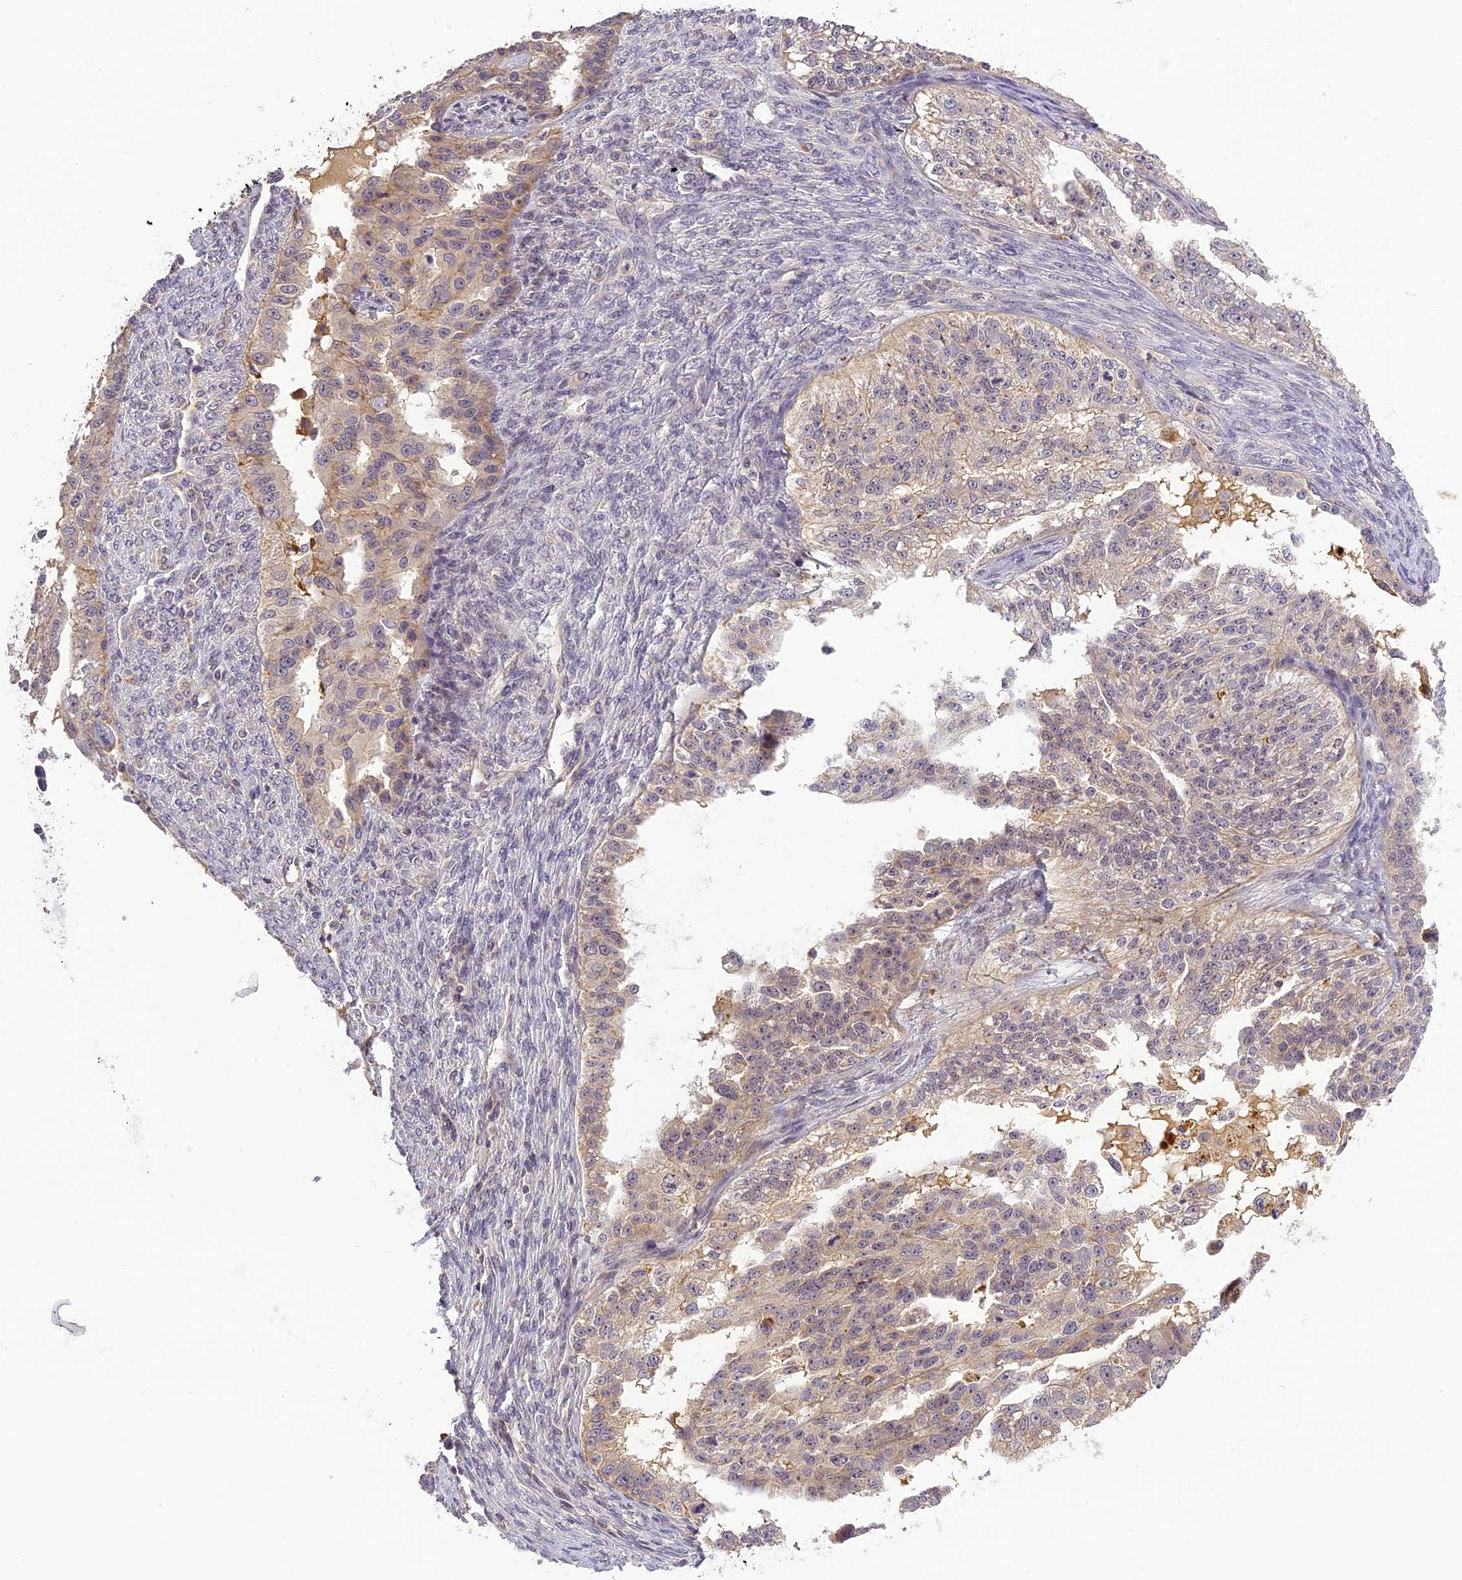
{"staining": {"intensity": "weak", "quantity": "<25%", "location": "cytoplasmic/membranous"}, "tissue": "ovarian cancer", "cell_type": "Tumor cells", "image_type": "cancer", "snomed": [{"axis": "morphology", "description": "Cystadenocarcinoma, serous, NOS"}, {"axis": "topography", "description": "Ovary"}], "caption": "Serous cystadenocarcinoma (ovarian) was stained to show a protein in brown. There is no significant expression in tumor cells.", "gene": "FNIP2", "patient": {"sex": "female", "age": 58}}